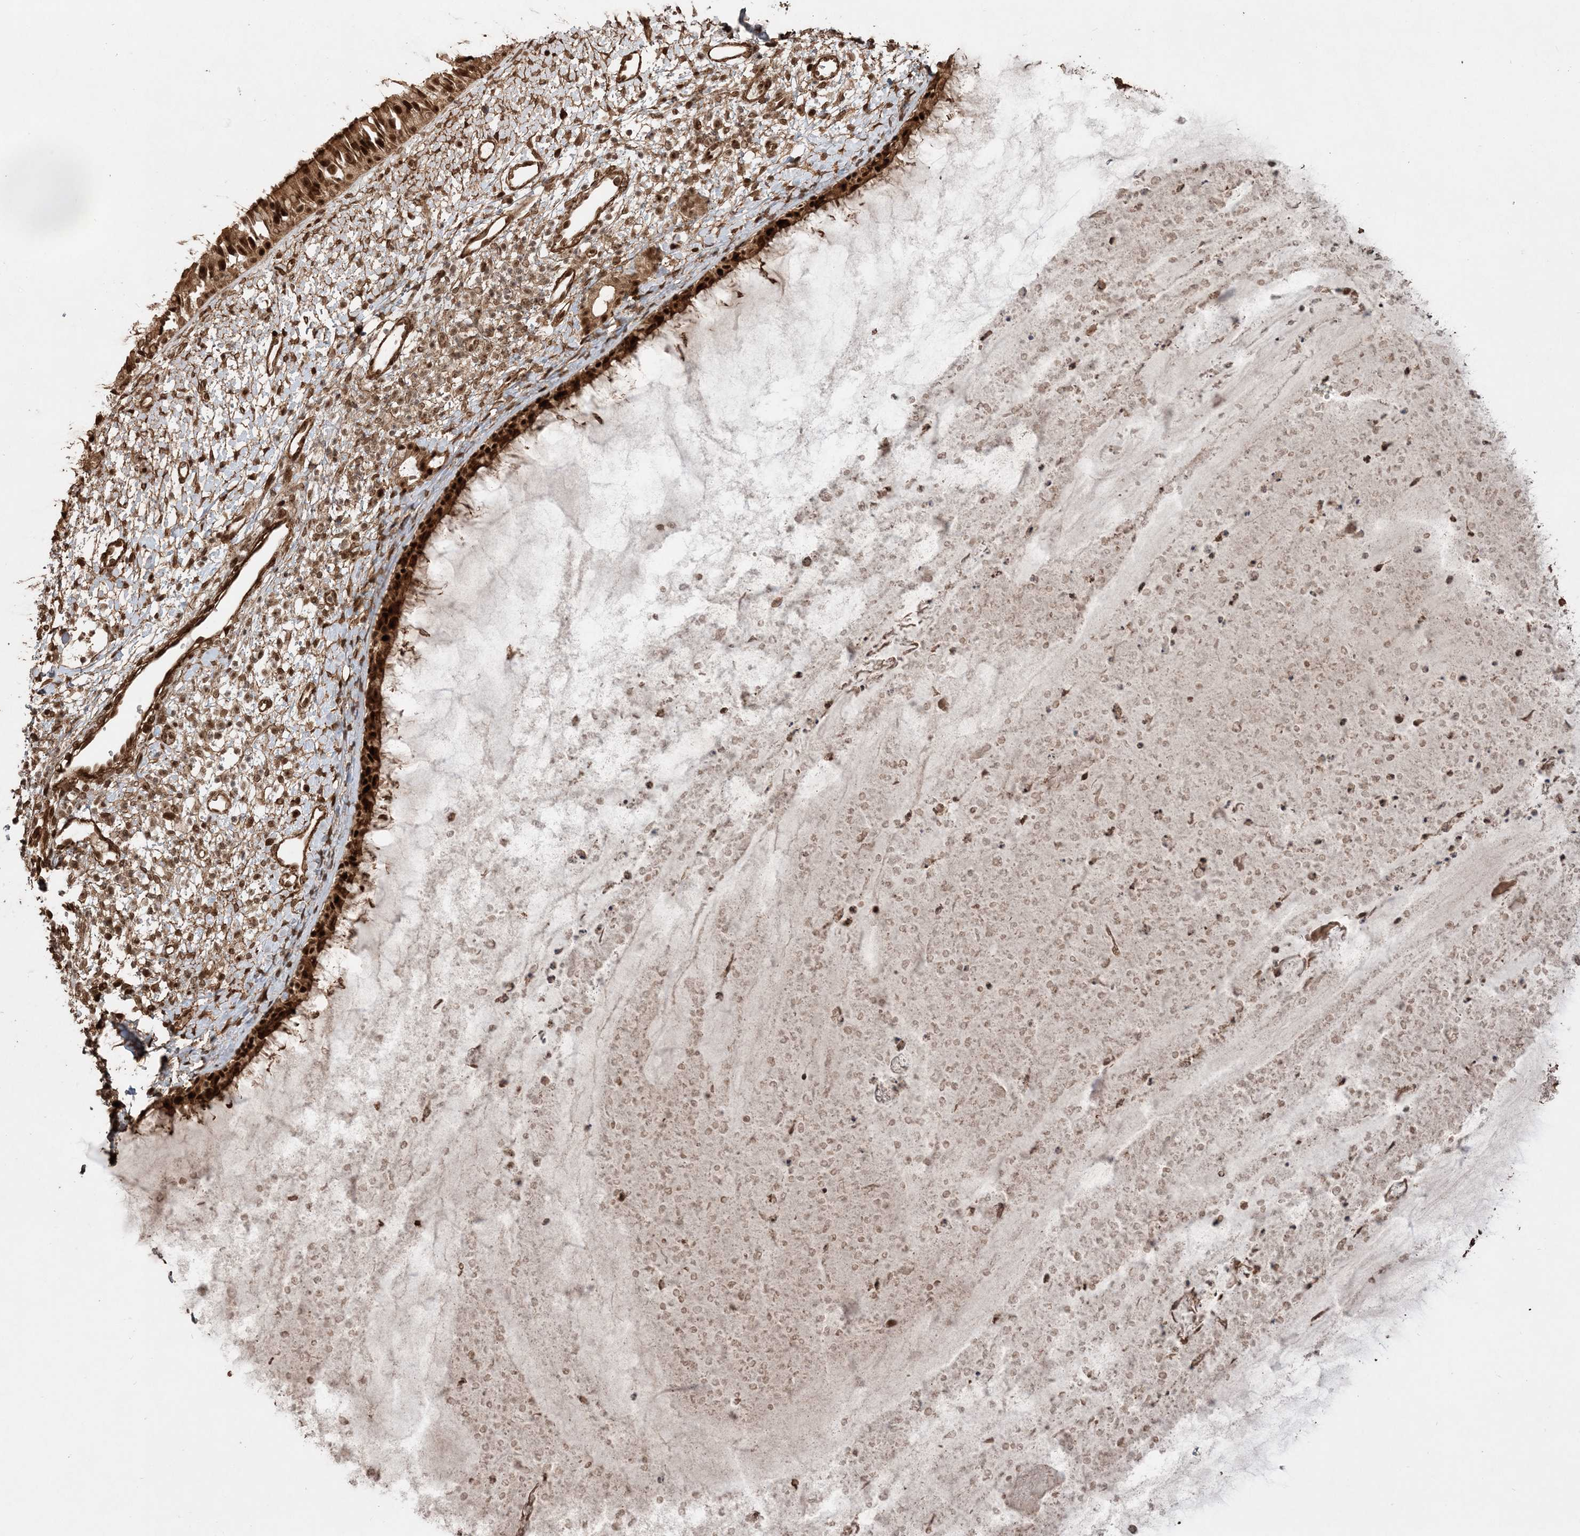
{"staining": {"intensity": "strong", "quantity": ">75%", "location": "cytoplasmic/membranous,nuclear"}, "tissue": "nasopharynx", "cell_type": "Respiratory epithelial cells", "image_type": "normal", "snomed": [{"axis": "morphology", "description": "Normal tissue, NOS"}, {"axis": "topography", "description": "Nasopharynx"}], "caption": "A high-resolution histopathology image shows immunohistochemistry (IHC) staining of benign nasopharynx, which demonstrates strong cytoplasmic/membranous,nuclear expression in about >75% of respiratory epithelial cells.", "gene": "ETAA1", "patient": {"sex": "male", "age": 22}}